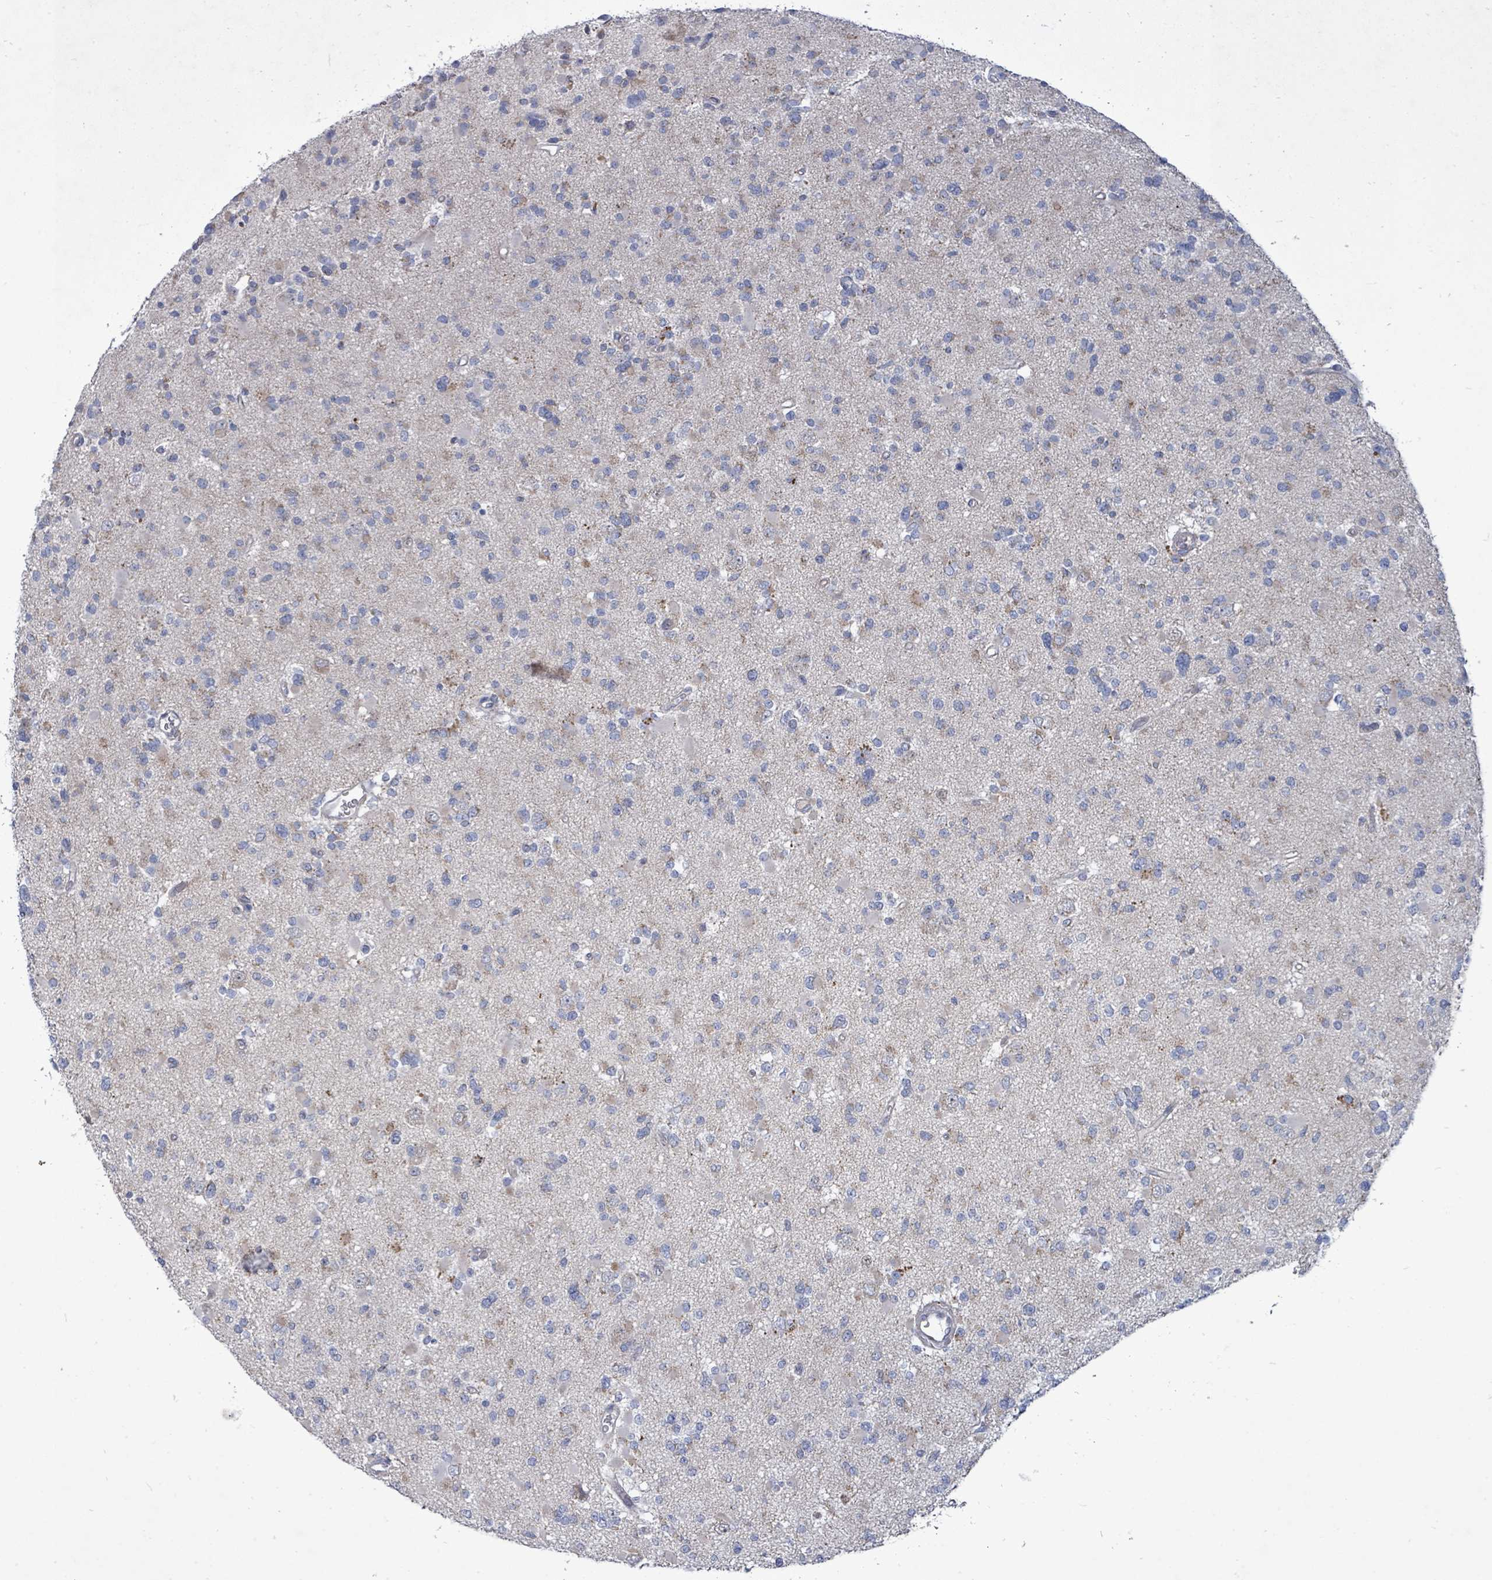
{"staining": {"intensity": "weak", "quantity": "25%-75%", "location": "cytoplasmic/membranous"}, "tissue": "glioma", "cell_type": "Tumor cells", "image_type": "cancer", "snomed": [{"axis": "morphology", "description": "Glioma, malignant, Low grade"}, {"axis": "topography", "description": "Brain"}], "caption": "IHC (DAB) staining of glioma shows weak cytoplasmic/membranous protein staining in approximately 25%-75% of tumor cells.", "gene": "ZFPM1", "patient": {"sex": "female", "age": 22}}